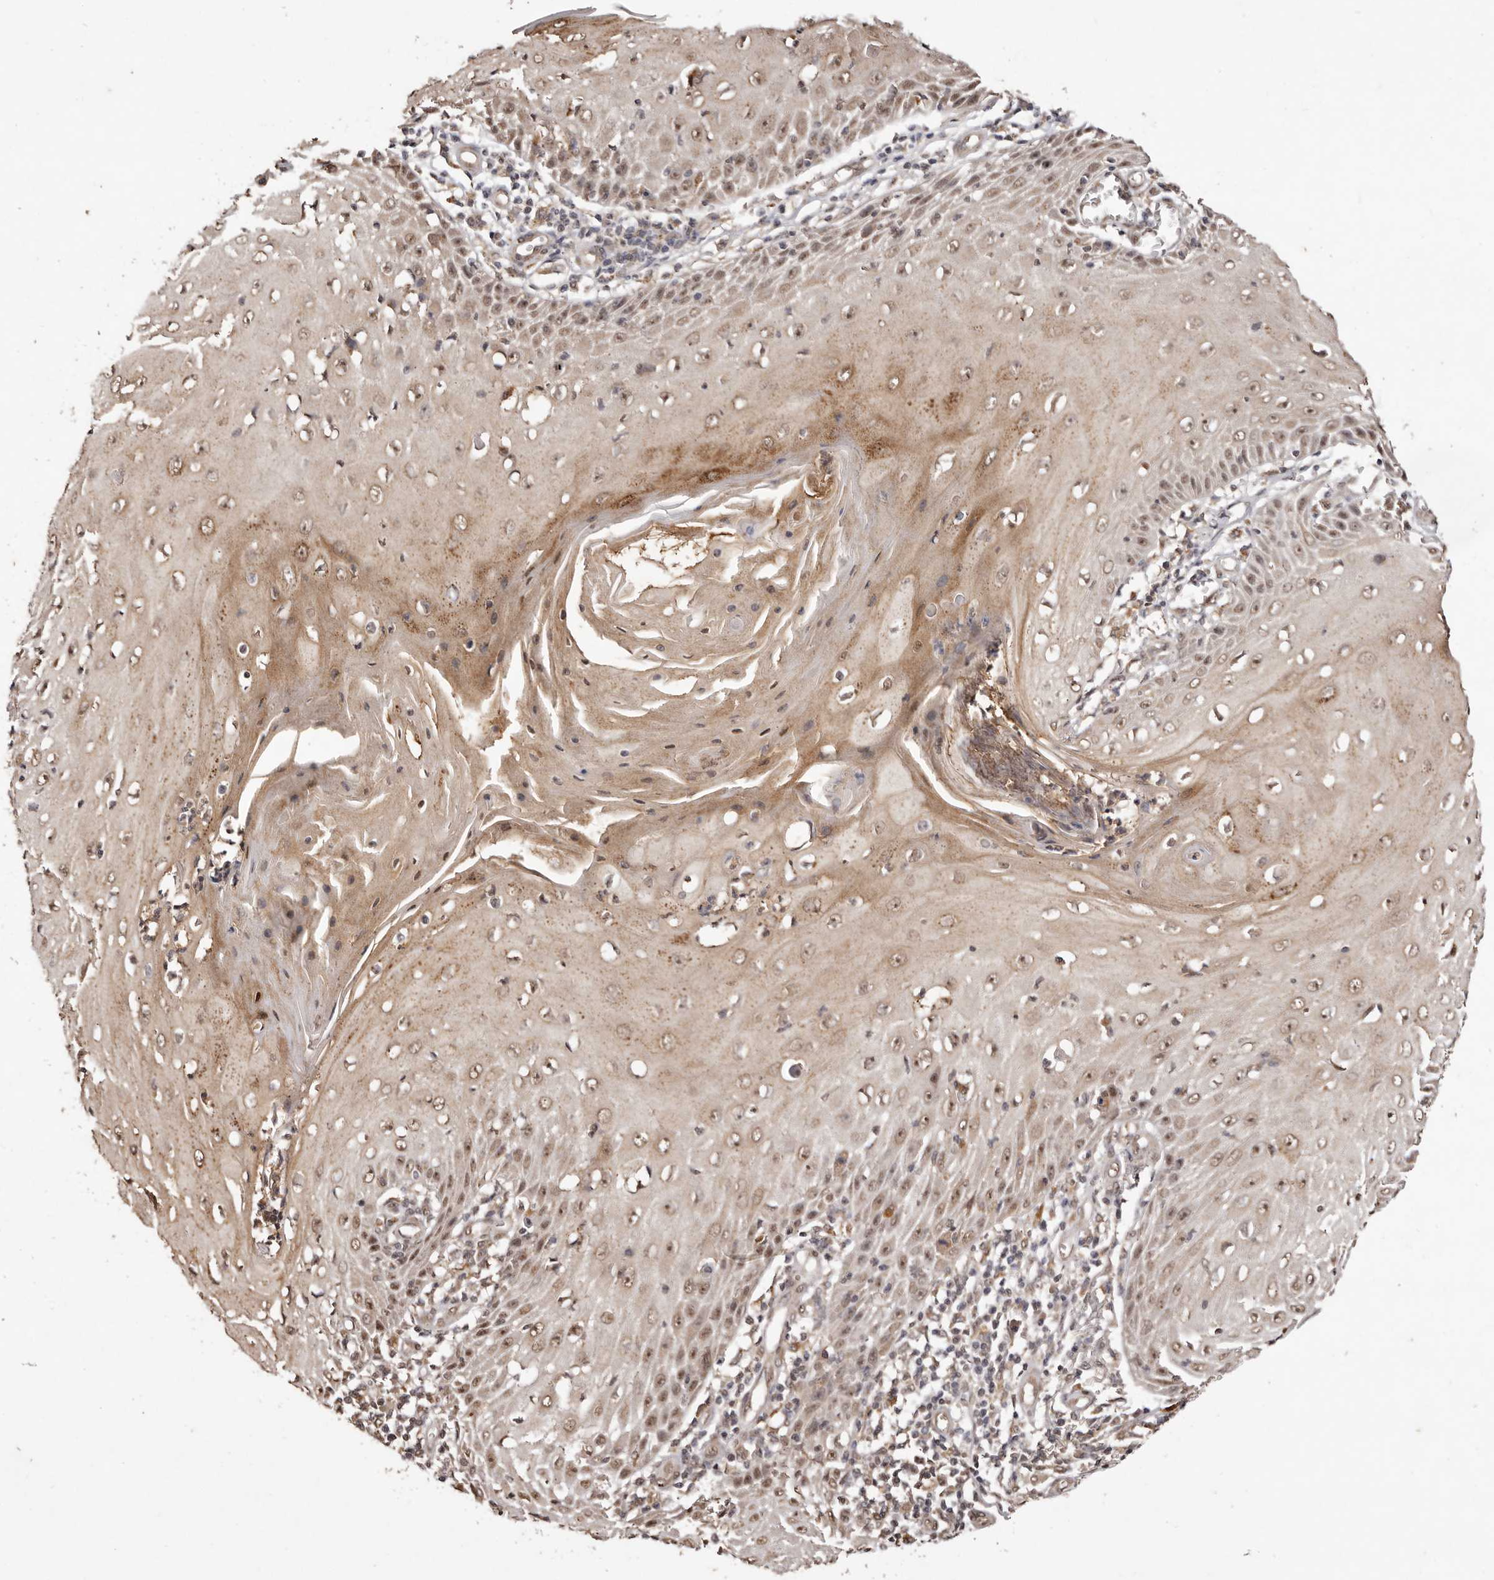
{"staining": {"intensity": "moderate", "quantity": ">75%", "location": "cytoplasmic/membranous,nuclear"}, "tissue": "skin cancer", "cell_type": "Tumor cells", "image_type": "cancer", "snomed": [{"axis": "morphology", "description": "Squamous cell carcinoma, NOS"}, {"axis": "topography", "description": "Skin"}], "caption": "Moderate cytoplasmic/membranous and nuclear protein staining is seen in about >75% of tumor cells in skin cancer (squamous cell carcinoma).", "gene": "NOTCH1", "patient": {"sex": "female", "age": 73}}